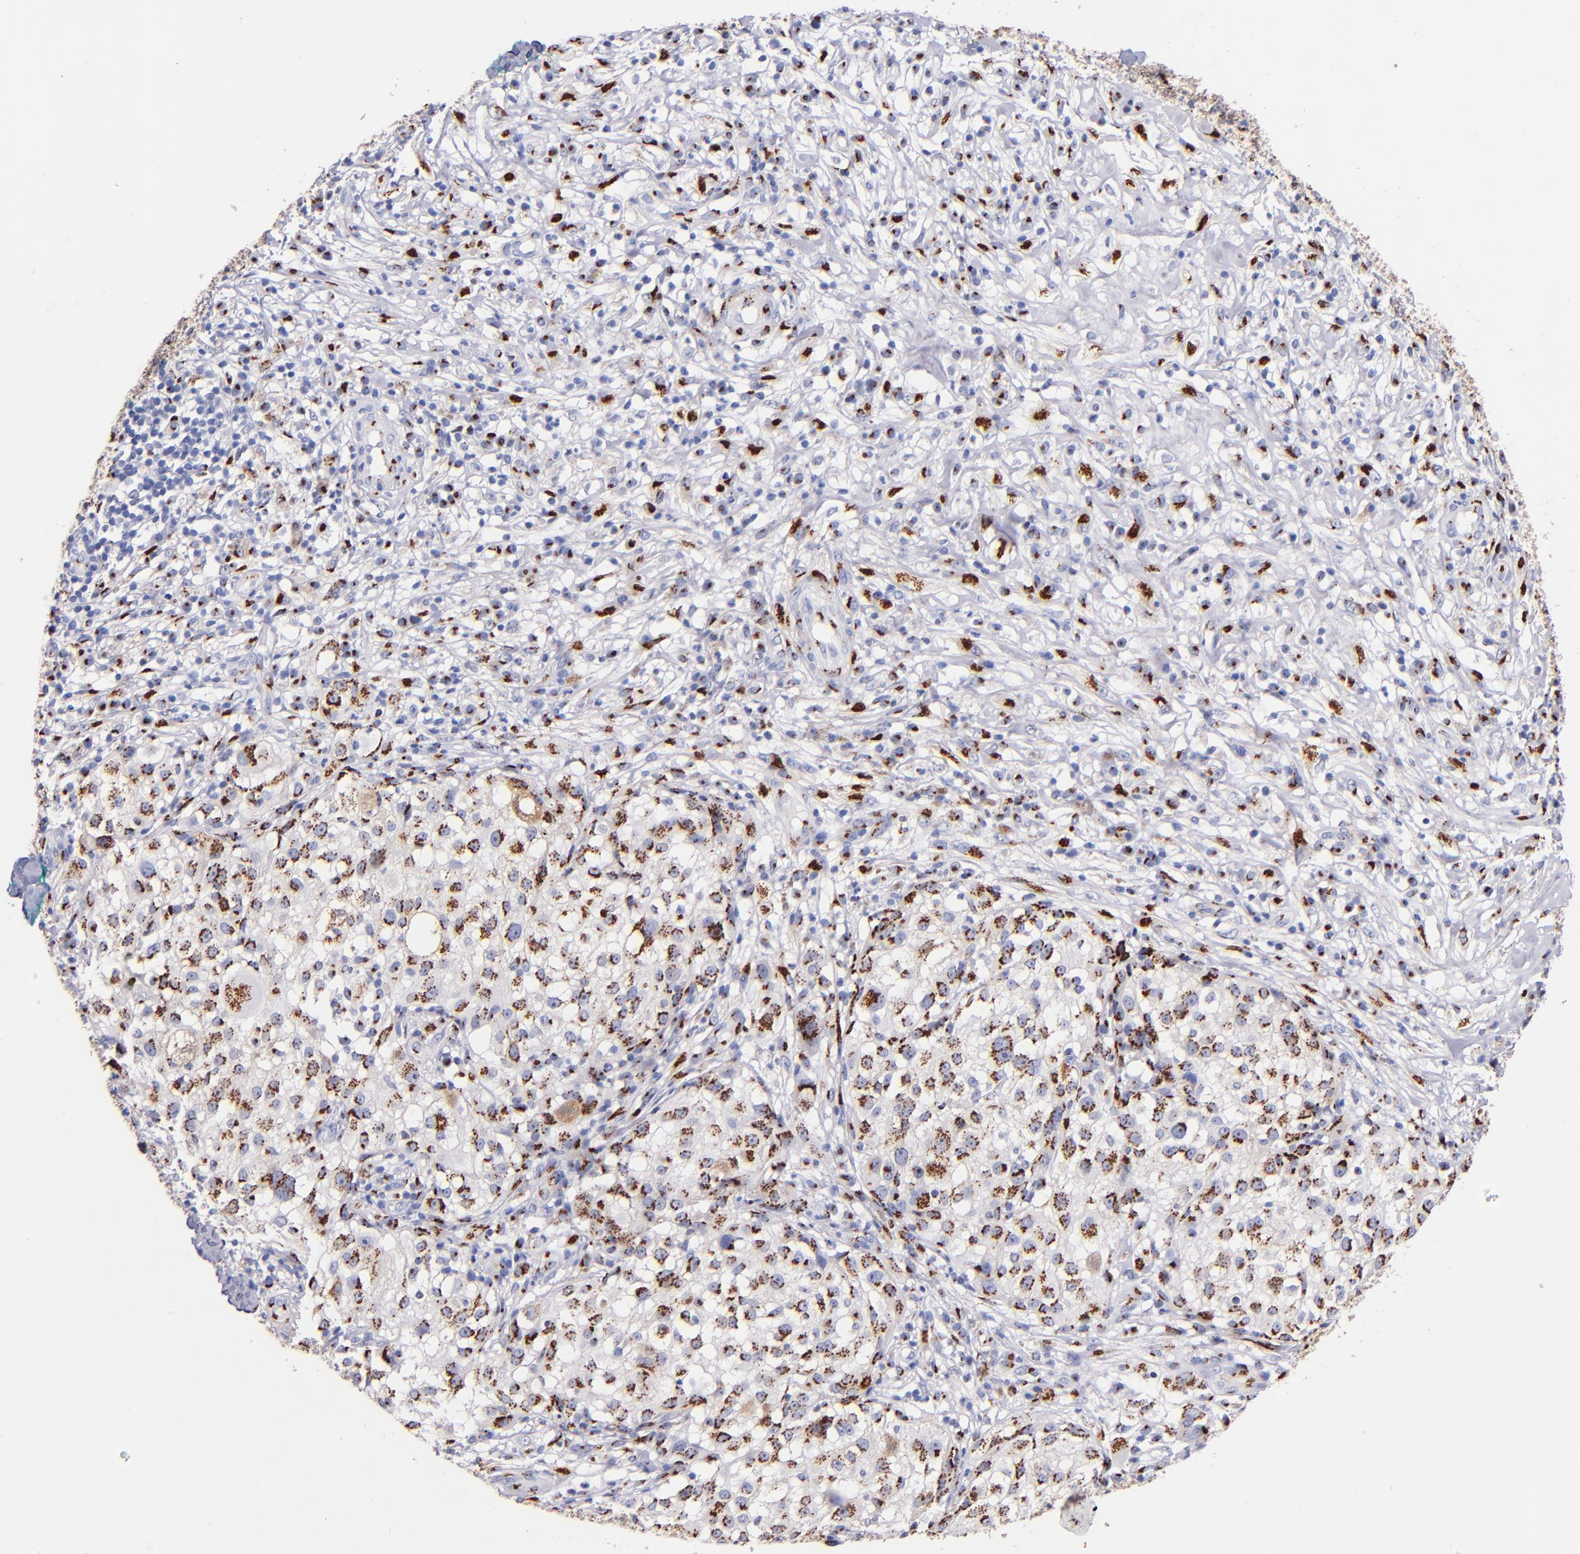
{"staining": {"intensity": "strong", "quantity": ">75%", "location": "cytoplasmic/membranous"}, "tissue": "melanoma", "cell_type": "Tumor cells", "image_type": "cancer", "snomed": [{"axis": "morphology", "description": "Necrosis, NOS"}, {"axis": "morphology", "description": "Malignant melanoma, NOS"}, {"axis": "topography", "description": "Skin"}], "caption": "High-magnification brightfield microscopy of malignant melanoma stained with DAB (brown) and counterstained with hematoxylin (blue). tumor cells exhibit strong cytoplasmic/membranous expression is appreciated in approximately>75% of cells.", "gene": "GOLIM4", "patient": {"sex": "female", "age": 87}}